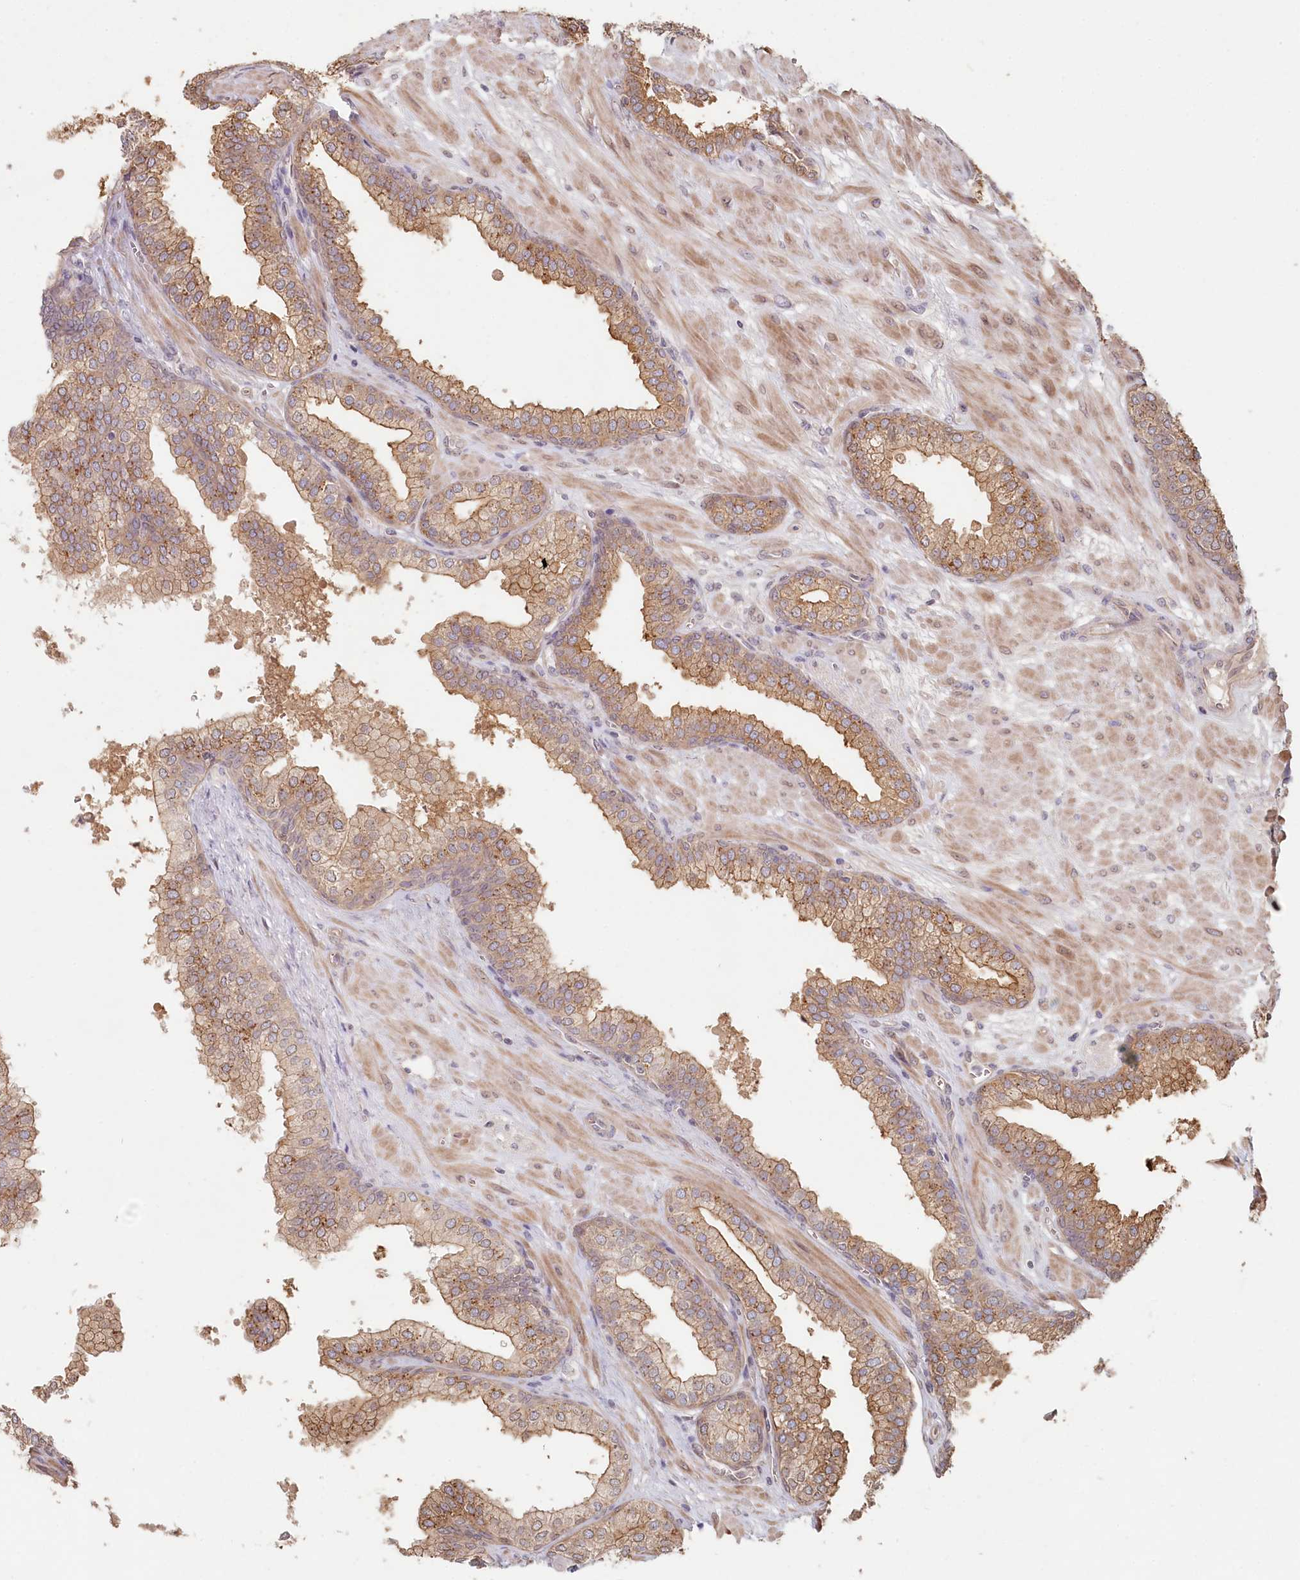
{"staining": {"intensity": "moderate", "quantity": "25%-75%", "location": "cytoplasmic/membranous"}, "tissue": "prostate", "cell_type": "Glandular cells", "image_type": "normal", "snomed": [{"axis": "morphology", "description": "Normal tissue, NOS"}, {"axis": "topography", "description": "Prostate"}], "caption": "Moderate cytoplasmic/membranous staining for a protein is seen in about 25%-75% of glandular cells of normal prostate using immunohistochemistry.", "gene": "TCHP", "patient": {"sex": "male", "age": 60}}